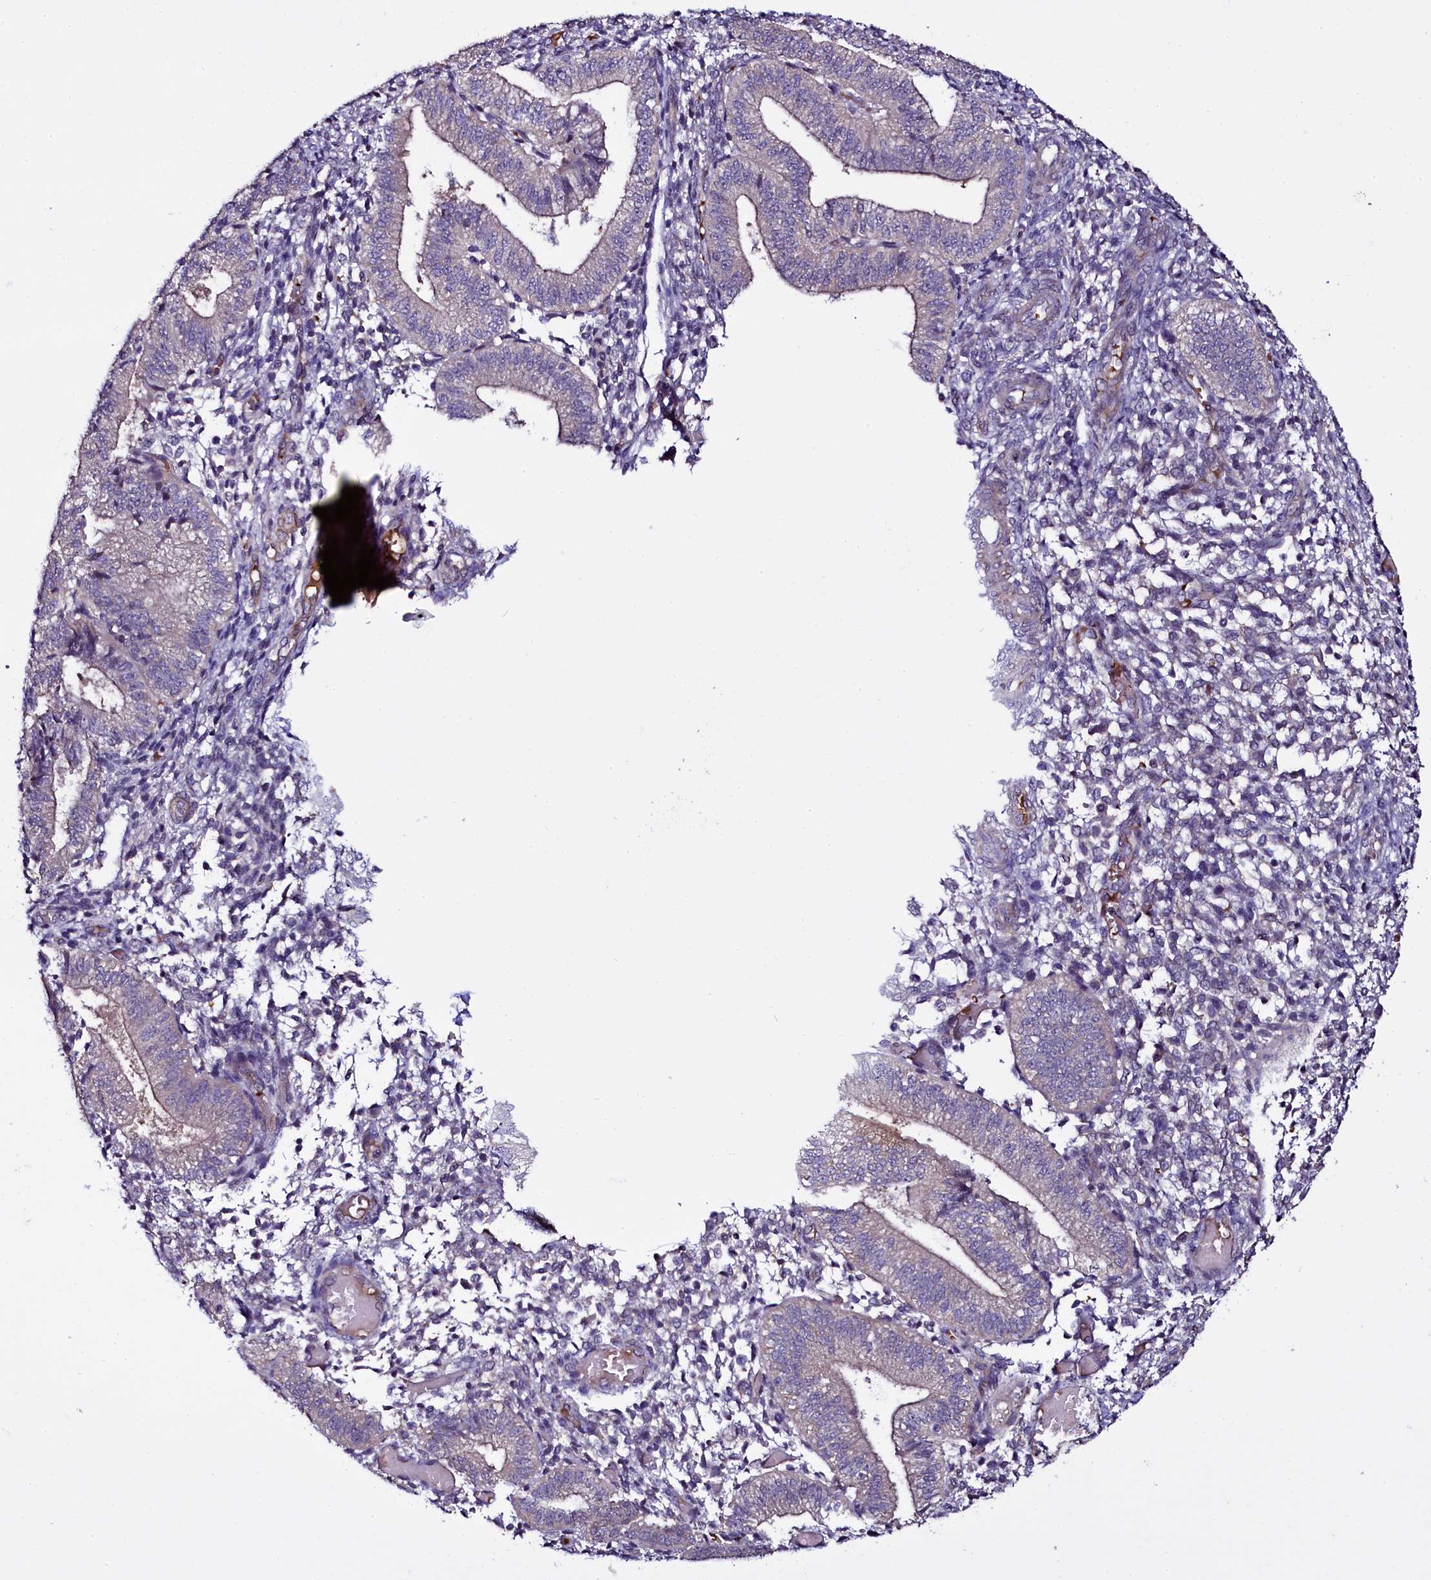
{"staining": {"intensity": "negative", "quantity": "none", "location": "none"}, "tissue": "endometrium", "cell_type": "Cells in endometrial stroma", "image_type": "normal", "snomed": [{"axis": "morphology", "description": "Normal tissue, NOS"}, {"axis": "topography", "description": "Endometrium"}], "caption": "This is a photomicrograph of immunohistochemistry (IHC) staining of normal endometrium, which shows no positivity in cells in endometrial stroma. Brightfield microscopy of immunohistochemistry (IHC) stained with DAB (3,3'-diaminobenzidine) (brown) and hematoxylin (blue), captured at high magnification.", "gene": "MEX3C", "patient": {"sex": "female", "age": 34}}